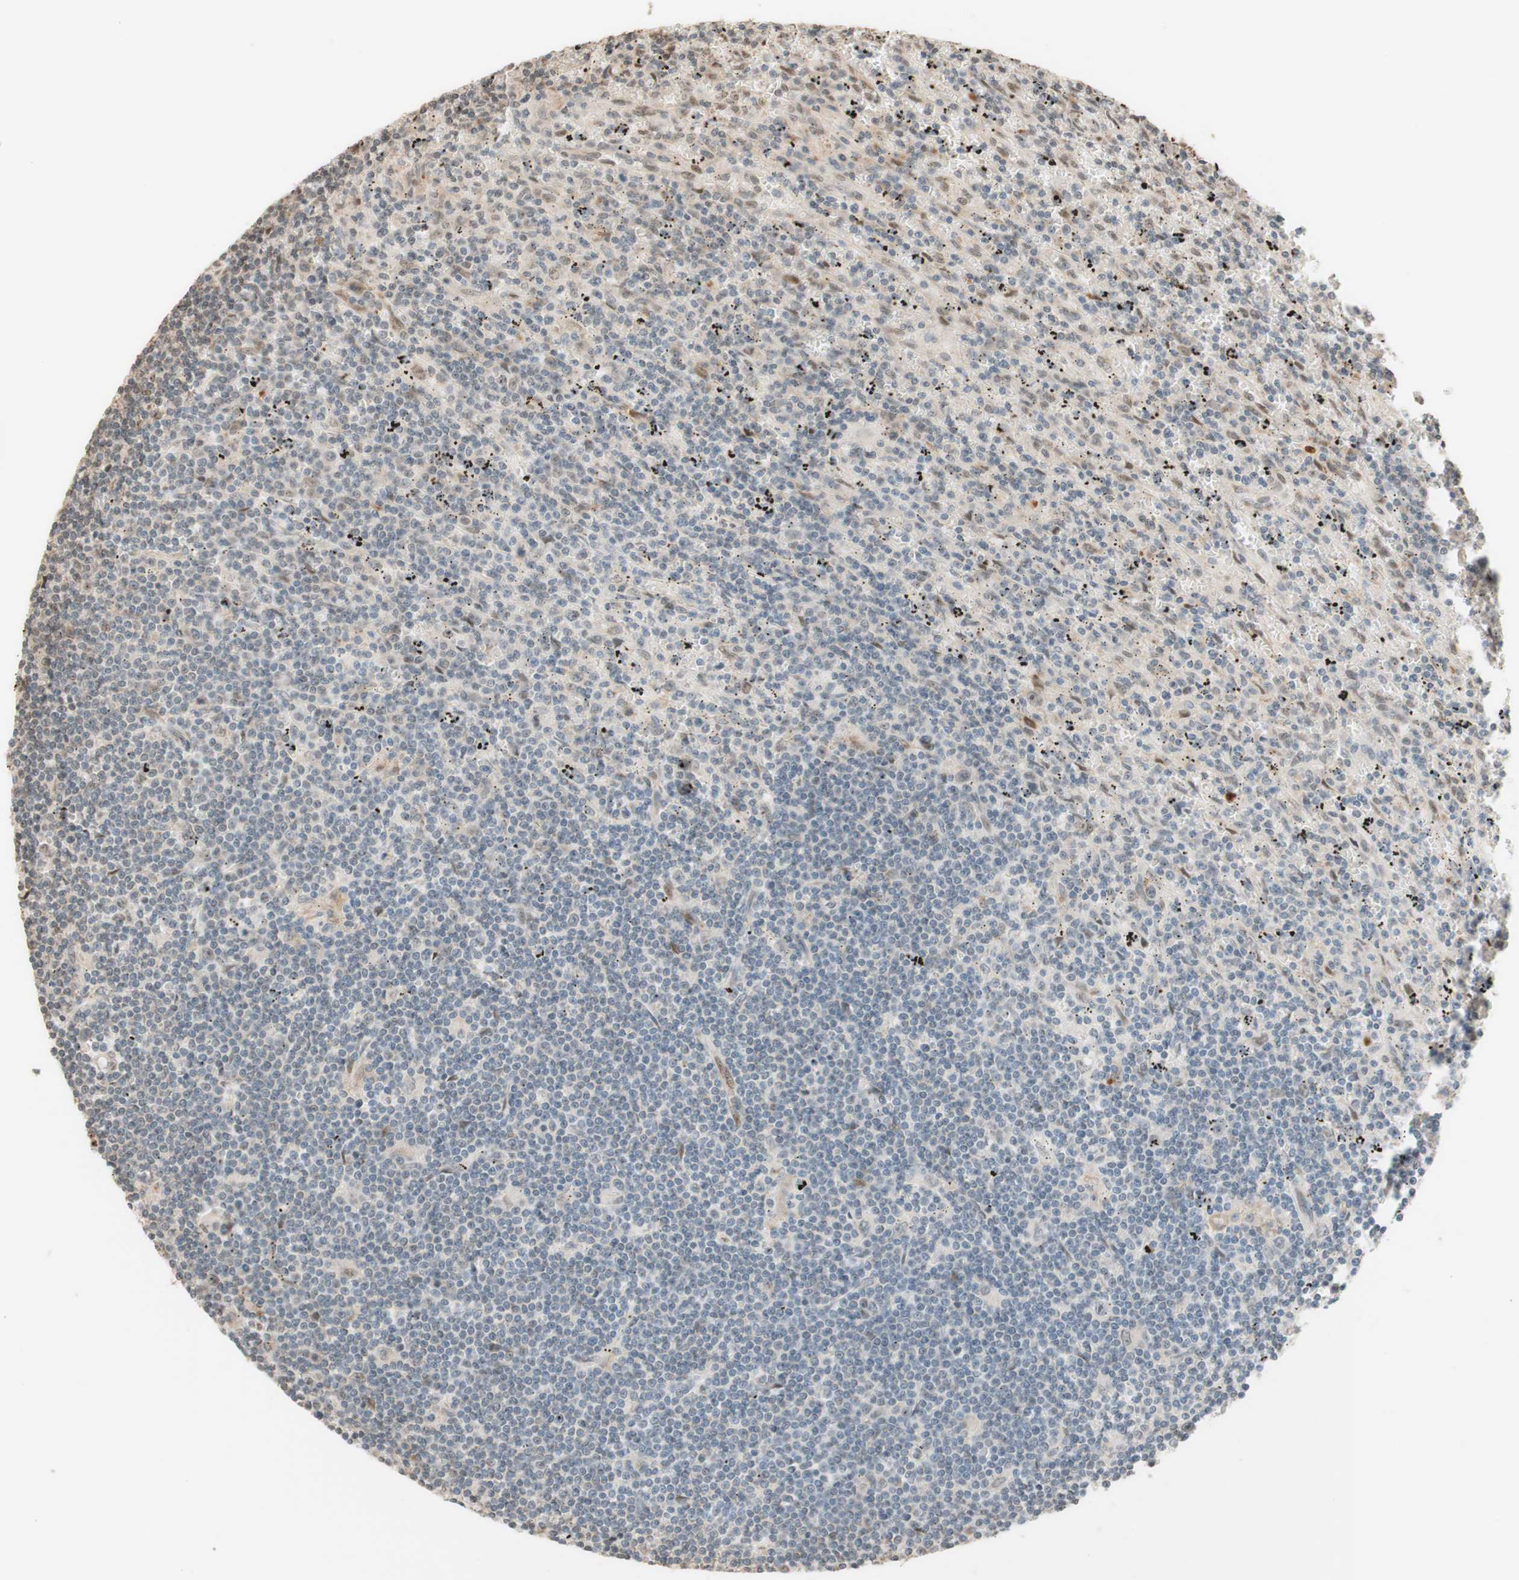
{"staining": {"intensity": "negative", "quantity": "none", "location": "none"}, "tissue": "lymphoma", "cell_type": "Tumor cells", "image_type": "cancer", "snomed": [{"axis": "morphology", "description": "Malignant lymphoma, non-Hodgkin's type, Low grade"}, {"axis": "topography", "description": "Spleen"}], "caption": "This histopathology image is of lymphoma stained with IHC to label a protein in brown with the nuclei are counter-stained blue. There is no positivity in tumor cells.", "gene": "CCNC", "patient": {"sex": "male", "age": 76}}